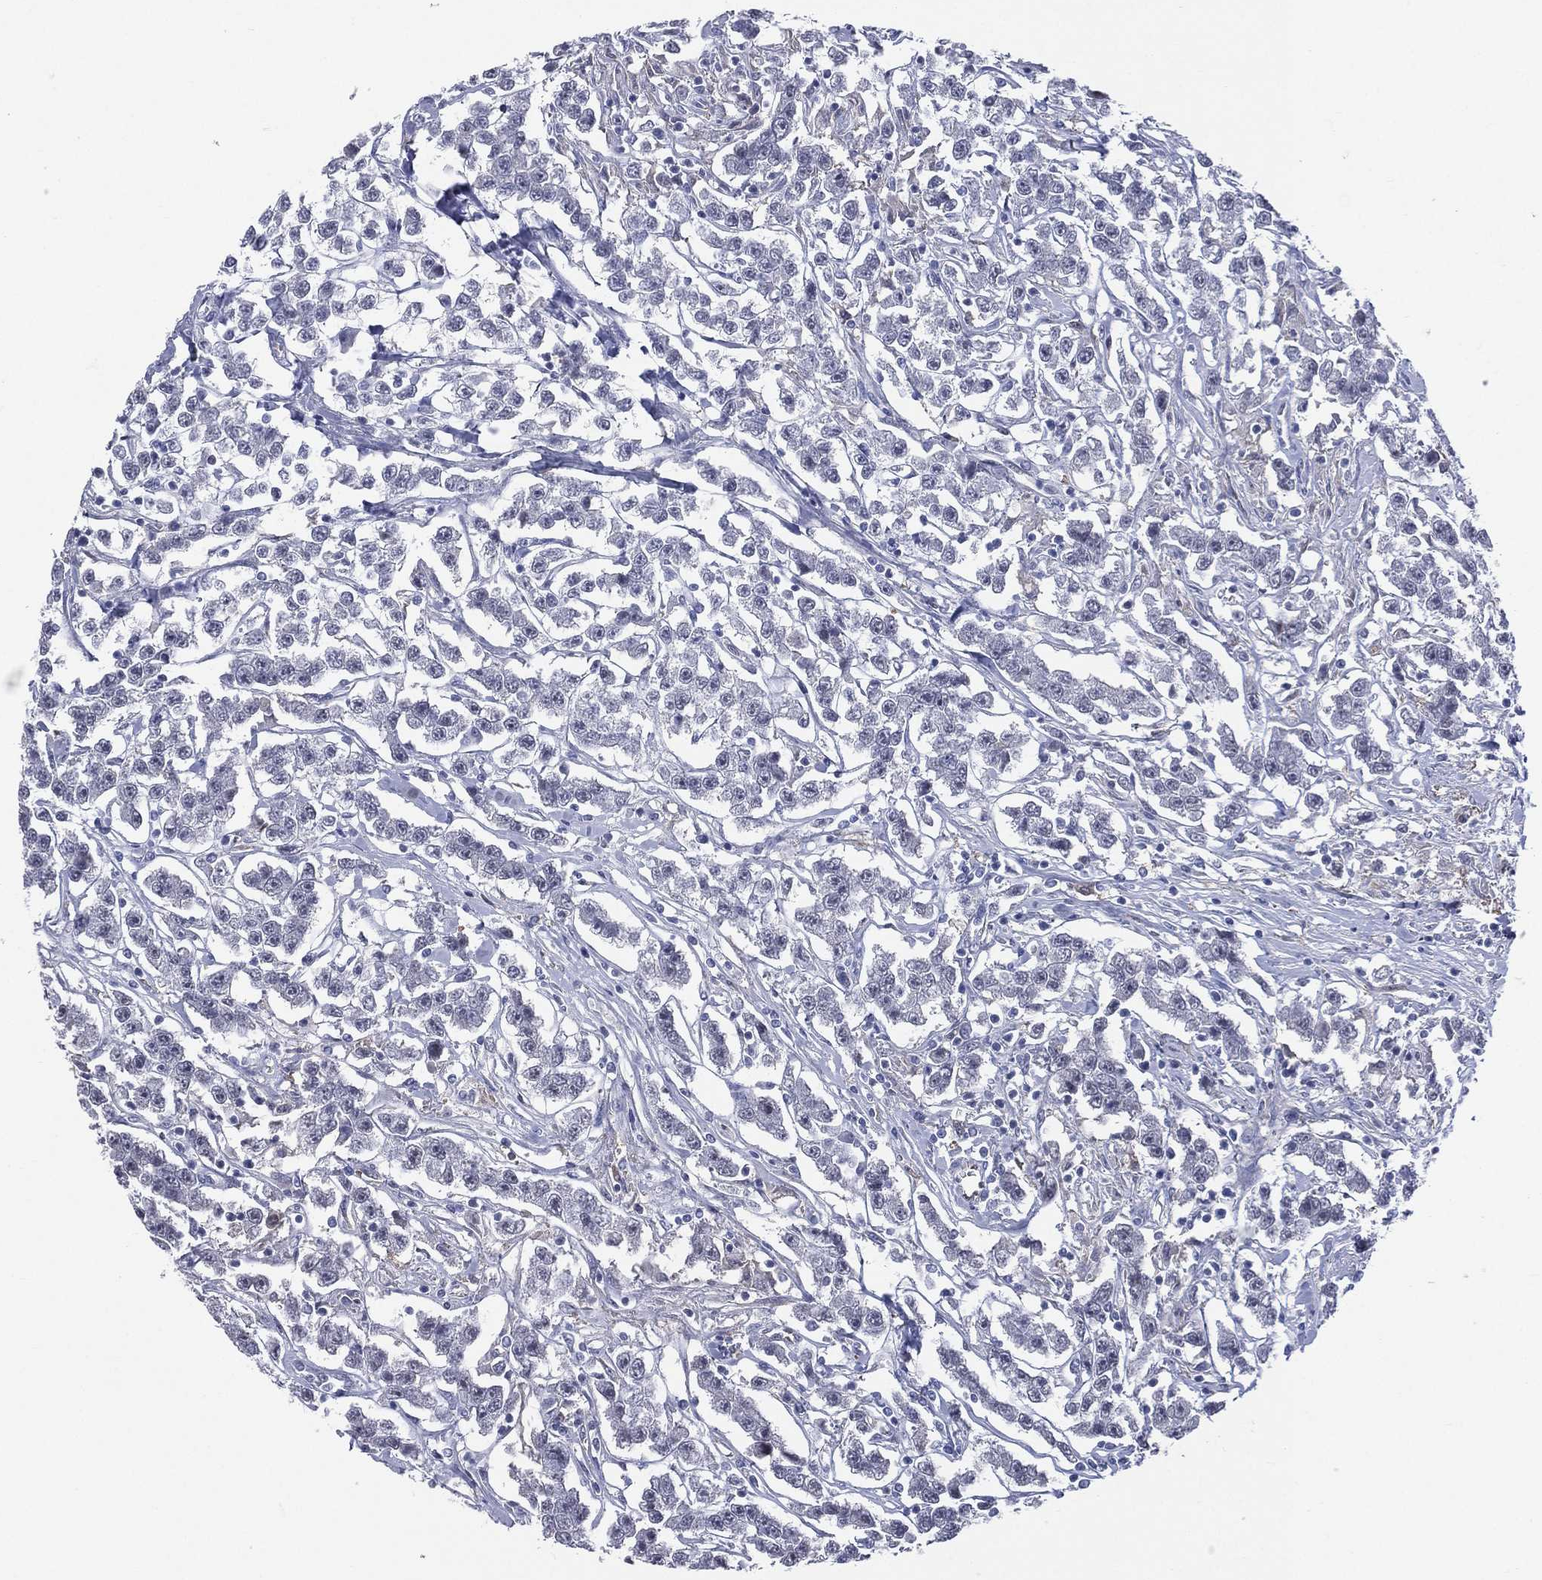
{"staining": {"intensity": "negative", "quantity": "none", "location": "none"}, "tissue": "testis cancer", "cell_type": "Tumor cells", "image_type": "cancer", "snomed": [{"axis": "morphology", "description": "Seminoma, NOS"}, {"axis": "topography", "description": "Testis"}], "caption": "IHC image of human testis seminoma stained for a protein (brown), which demonstrates no staining in tumor cells.", "gene": "AKAP3", "patient": {"sex": "male", "age": 59}}